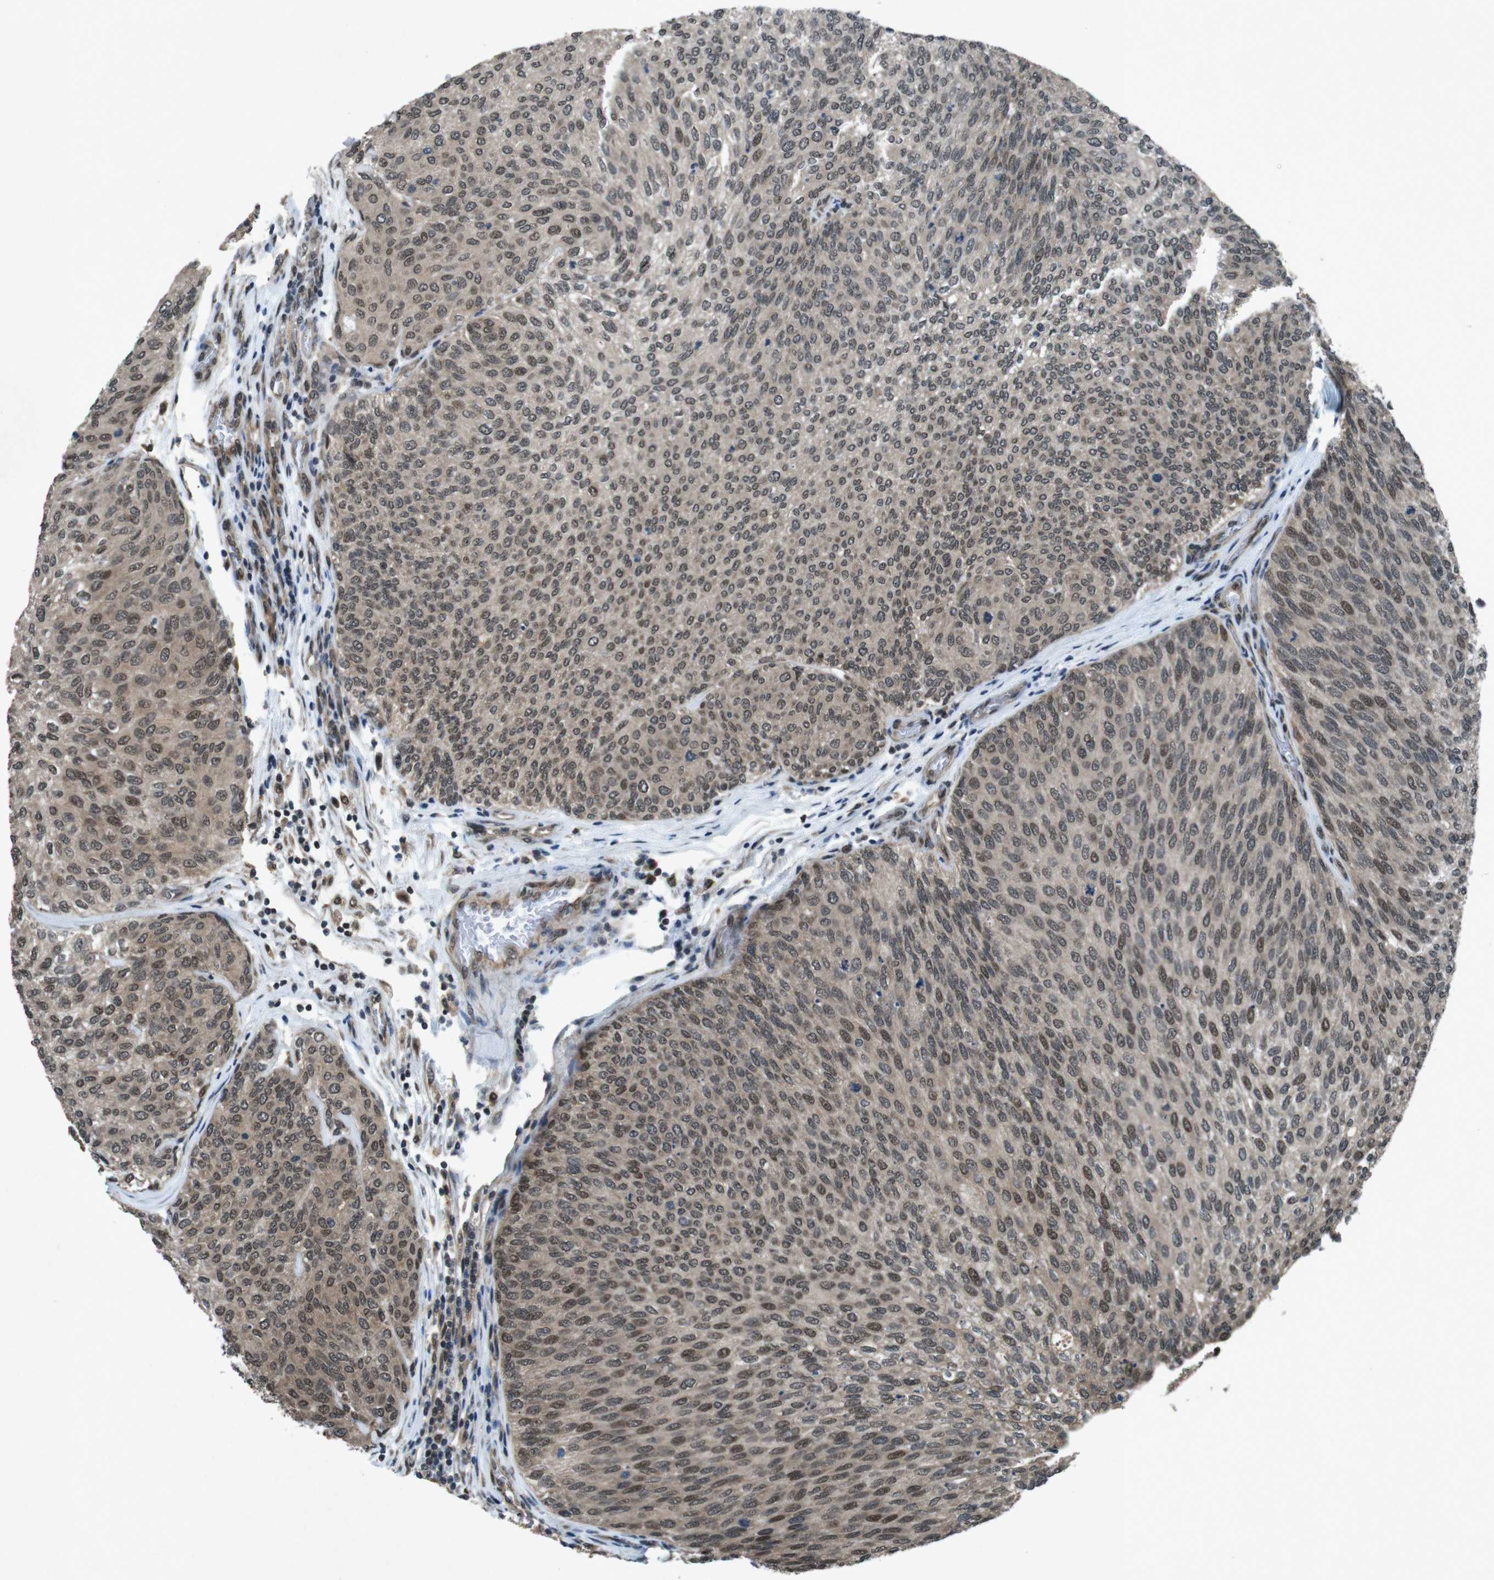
{"staining": {"intensity": "weak", "quantity": ">75%", "location": "cytoplasmic/membranous,nuclear"}, "tissue": "urothelial cancer", "cell_type": "Tumor cells", "image_type": "cancer", "snomed": [{"axis": "morphology", "description": "Urothelial carcinoma, Low grade"}, {"axis": "topography", "description": "Urinary bladder"}], "caption": "Tumor cells show low levels of weak cytoplasmic/membranous and nuclear positivity in about >75% of cells in human urothelial cancer. (IHC, brightfield microscopy, high magnification).", "gene": "SOCS1", "patient": {"sex": "female", "age": 79}}